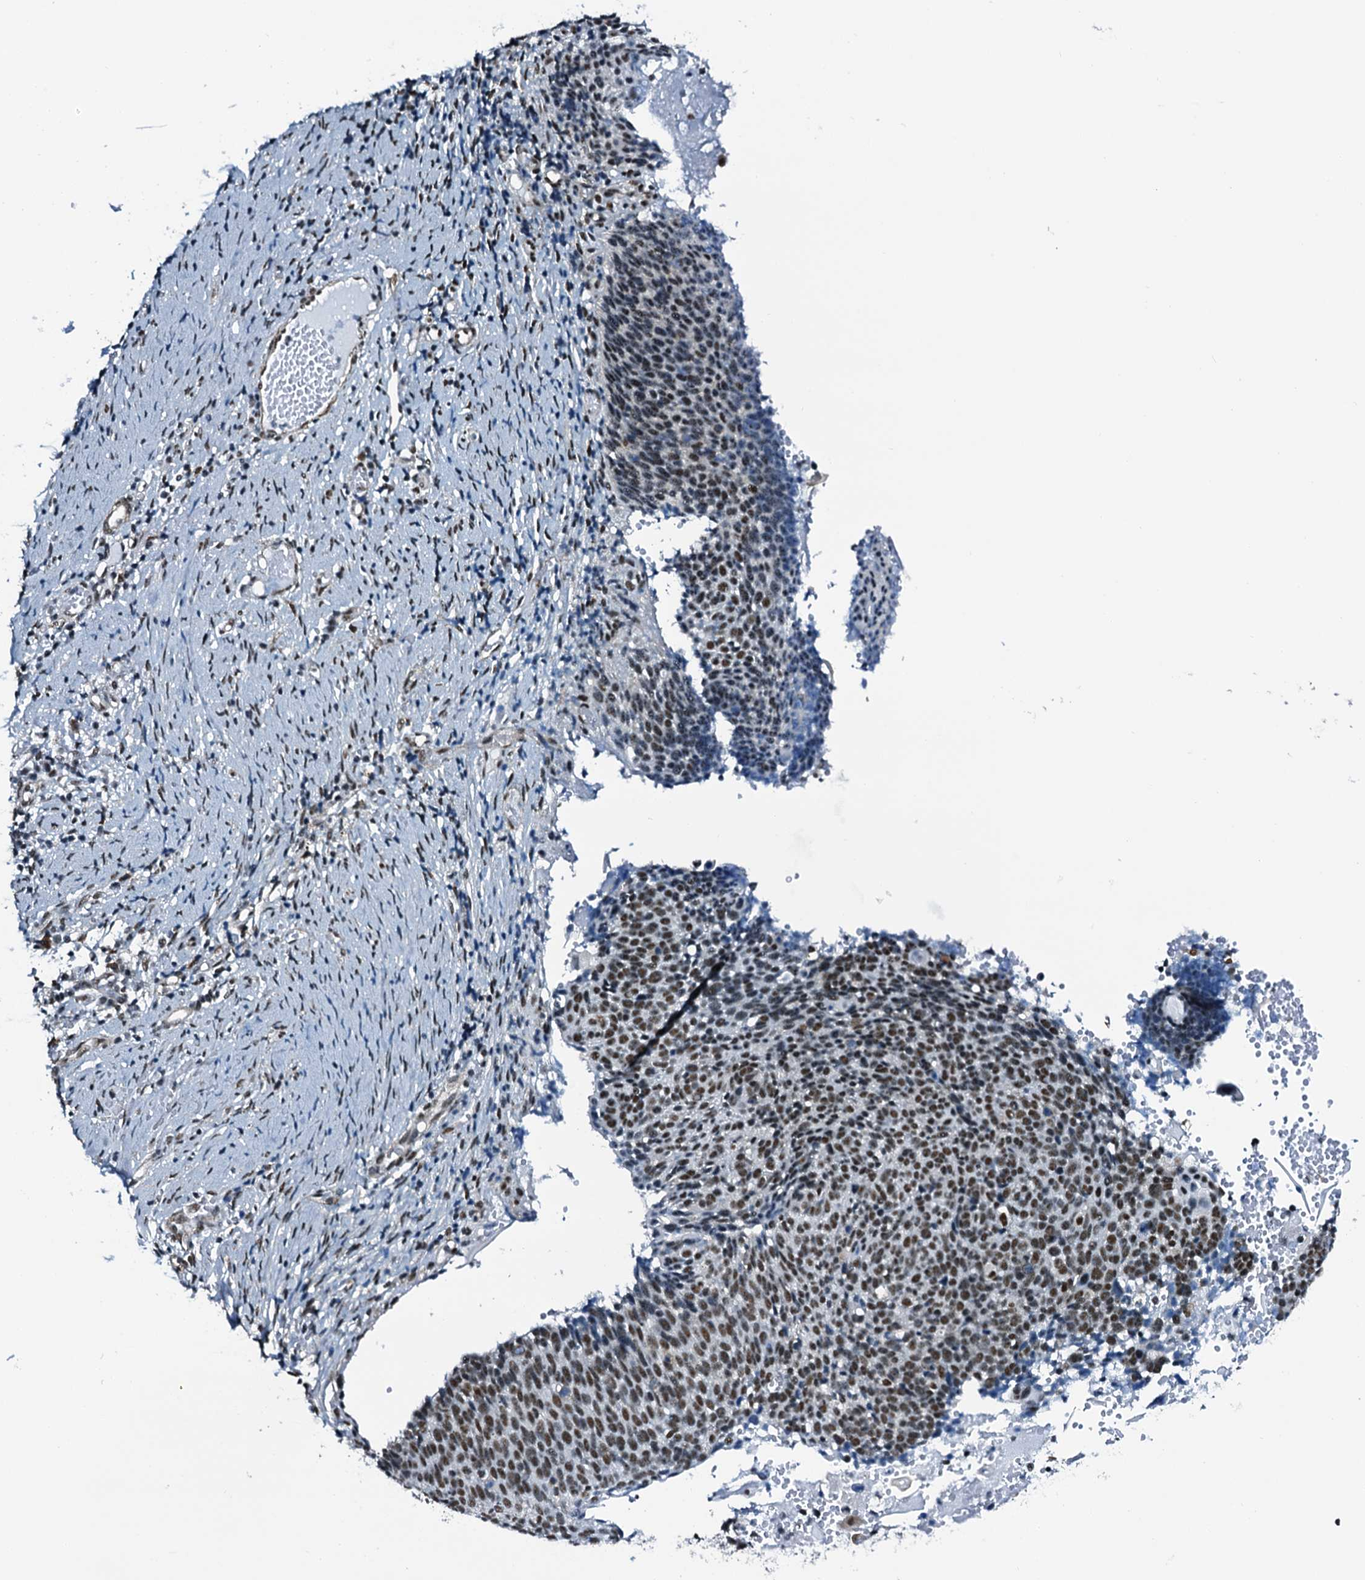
{"staining": {"intensity": "moderate", "quantity": ">75%", "location": "nuclear"}, "tissue": "cervical cancer", "cell_type": "Tumor cells", "image_type": "cancer", "snomed": [{"axis": "morphology", "description": "Normal tissue, NOS"}, {"axis": "morphology", "description": "Squamous cell carcinoma, NOS"}, {"axis": "topography", "description": "Cervix"}], "caption": "Protein expression analysis of human cervical cancer reveals moderate nuclear staining in about >75% of tumor cells. Using DAB (3,3'-diaminobenzidine) (brown) and hematoxylin (blue) stains, captured at high magnification using brightfield microscopy.", "gene": "CWC15", "patient": {"sex": "female", "age": 39}}